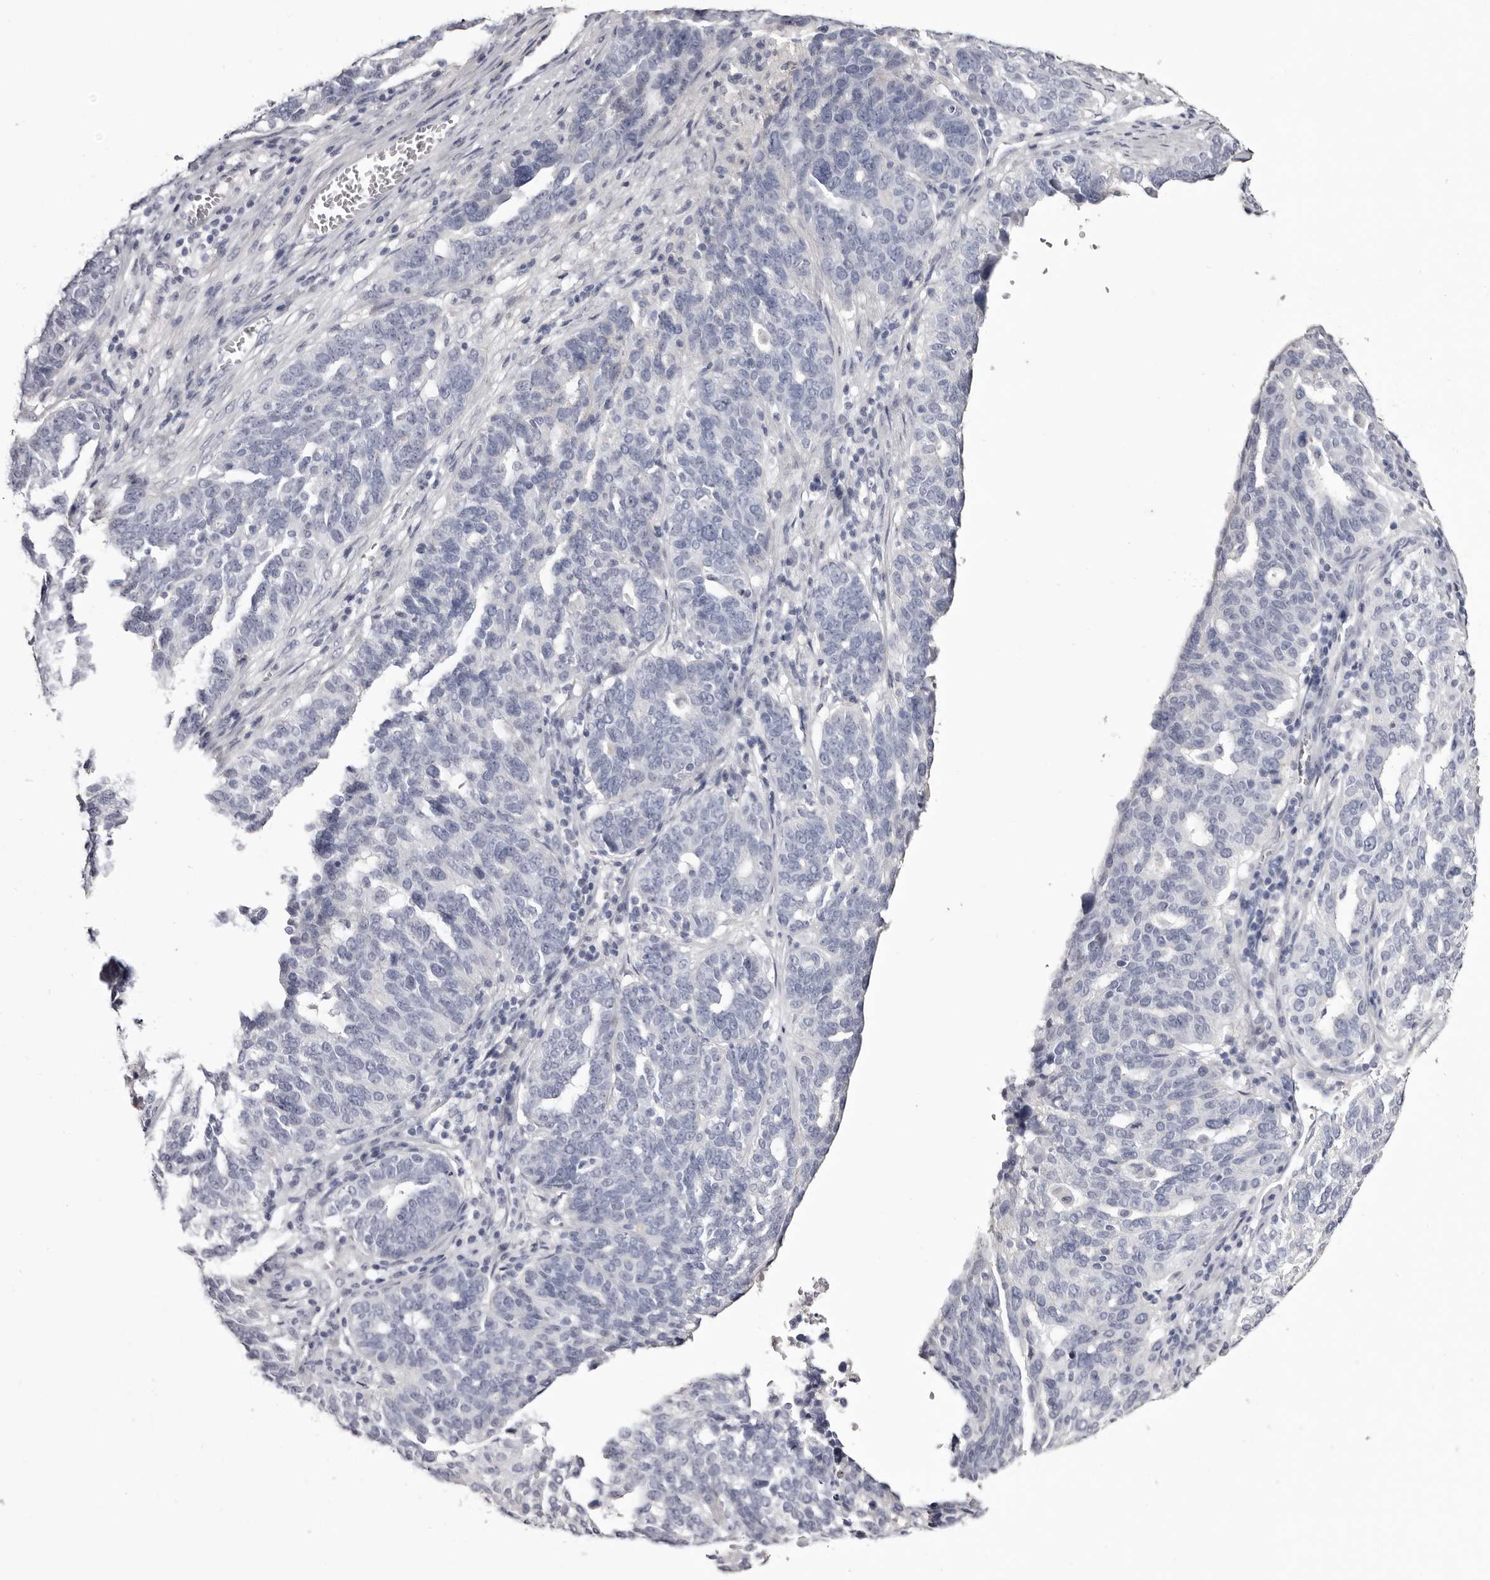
{"staining": {"intensity": "negative", "quantity": "none", "location": "none"}, "tissue": "ovarian cancer", "cell_type": "Tumor cells", "image_type": "cancer", "snomed": [{"axis": "morphology", "description": "Cystadenocarcinoma, serous, NOS"}, {"axis": "topography", "description": "Ovary"}], "caption": "Micrograph shows no protein staining in tumor cells of ovarian cancer (serous cystadenocarcinoma) tissue. (Immunohistochemistry (ihc), brightfield microscopy, high magnification).", "gene": "CA6", "patient": {"sex": "female", "age": 59}}